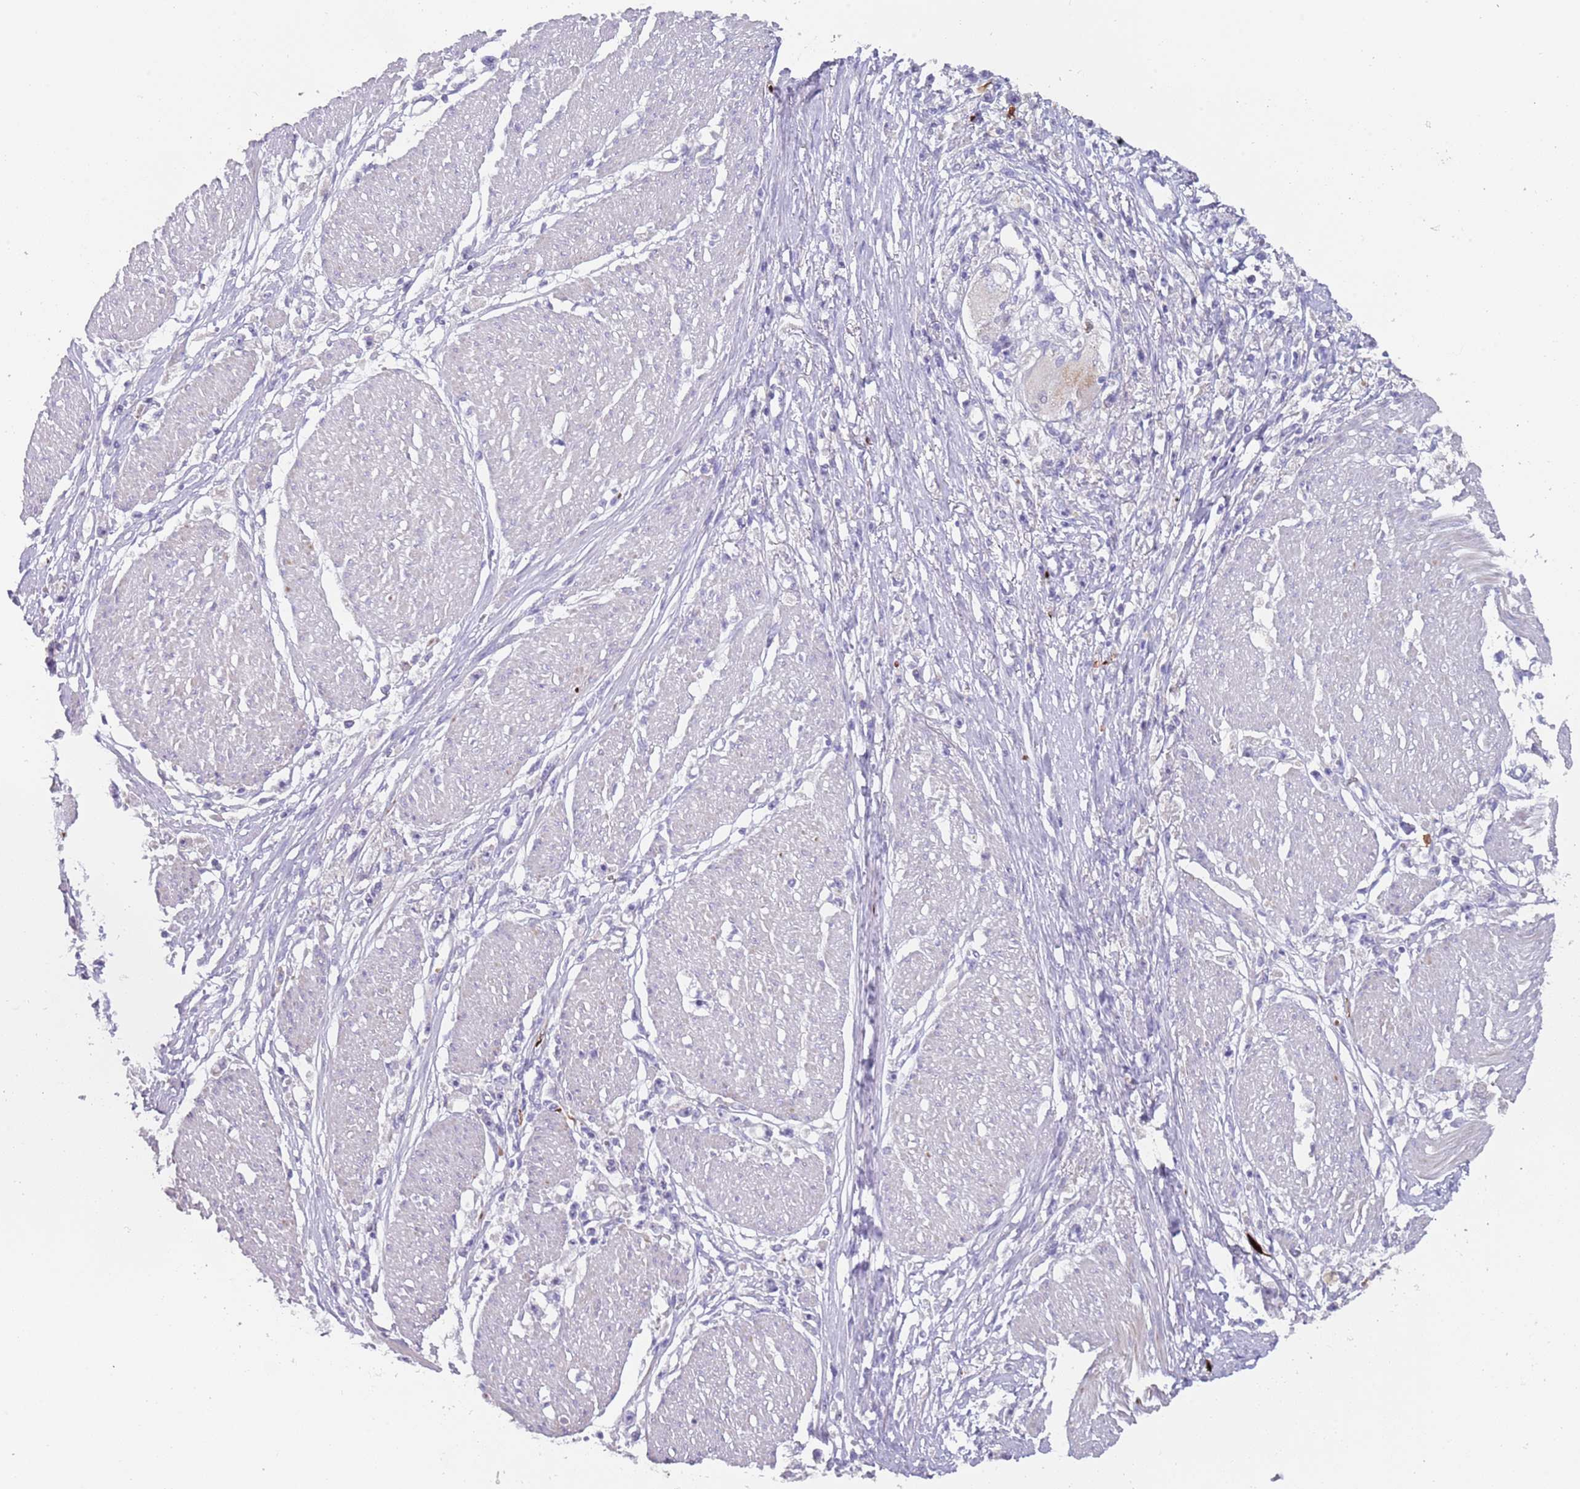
{"staining": {"intensity": "negative", "quantity": "none", "location": "none"}, "tissue": "stomach cancer", "cell_type": "Tumor cells", "image_type": "cancer", "snomed": [{"axis": "morphology", "description": "Adenocarcinoma, NOS"}, {"axis": "topography", "description": "Stomach"}], "caption": "Tumor cells are negative for protein expression in human stomach adenocarcinoma.", "gene": "TMEM251", "patient": {"sex": "female", "age": 59}}